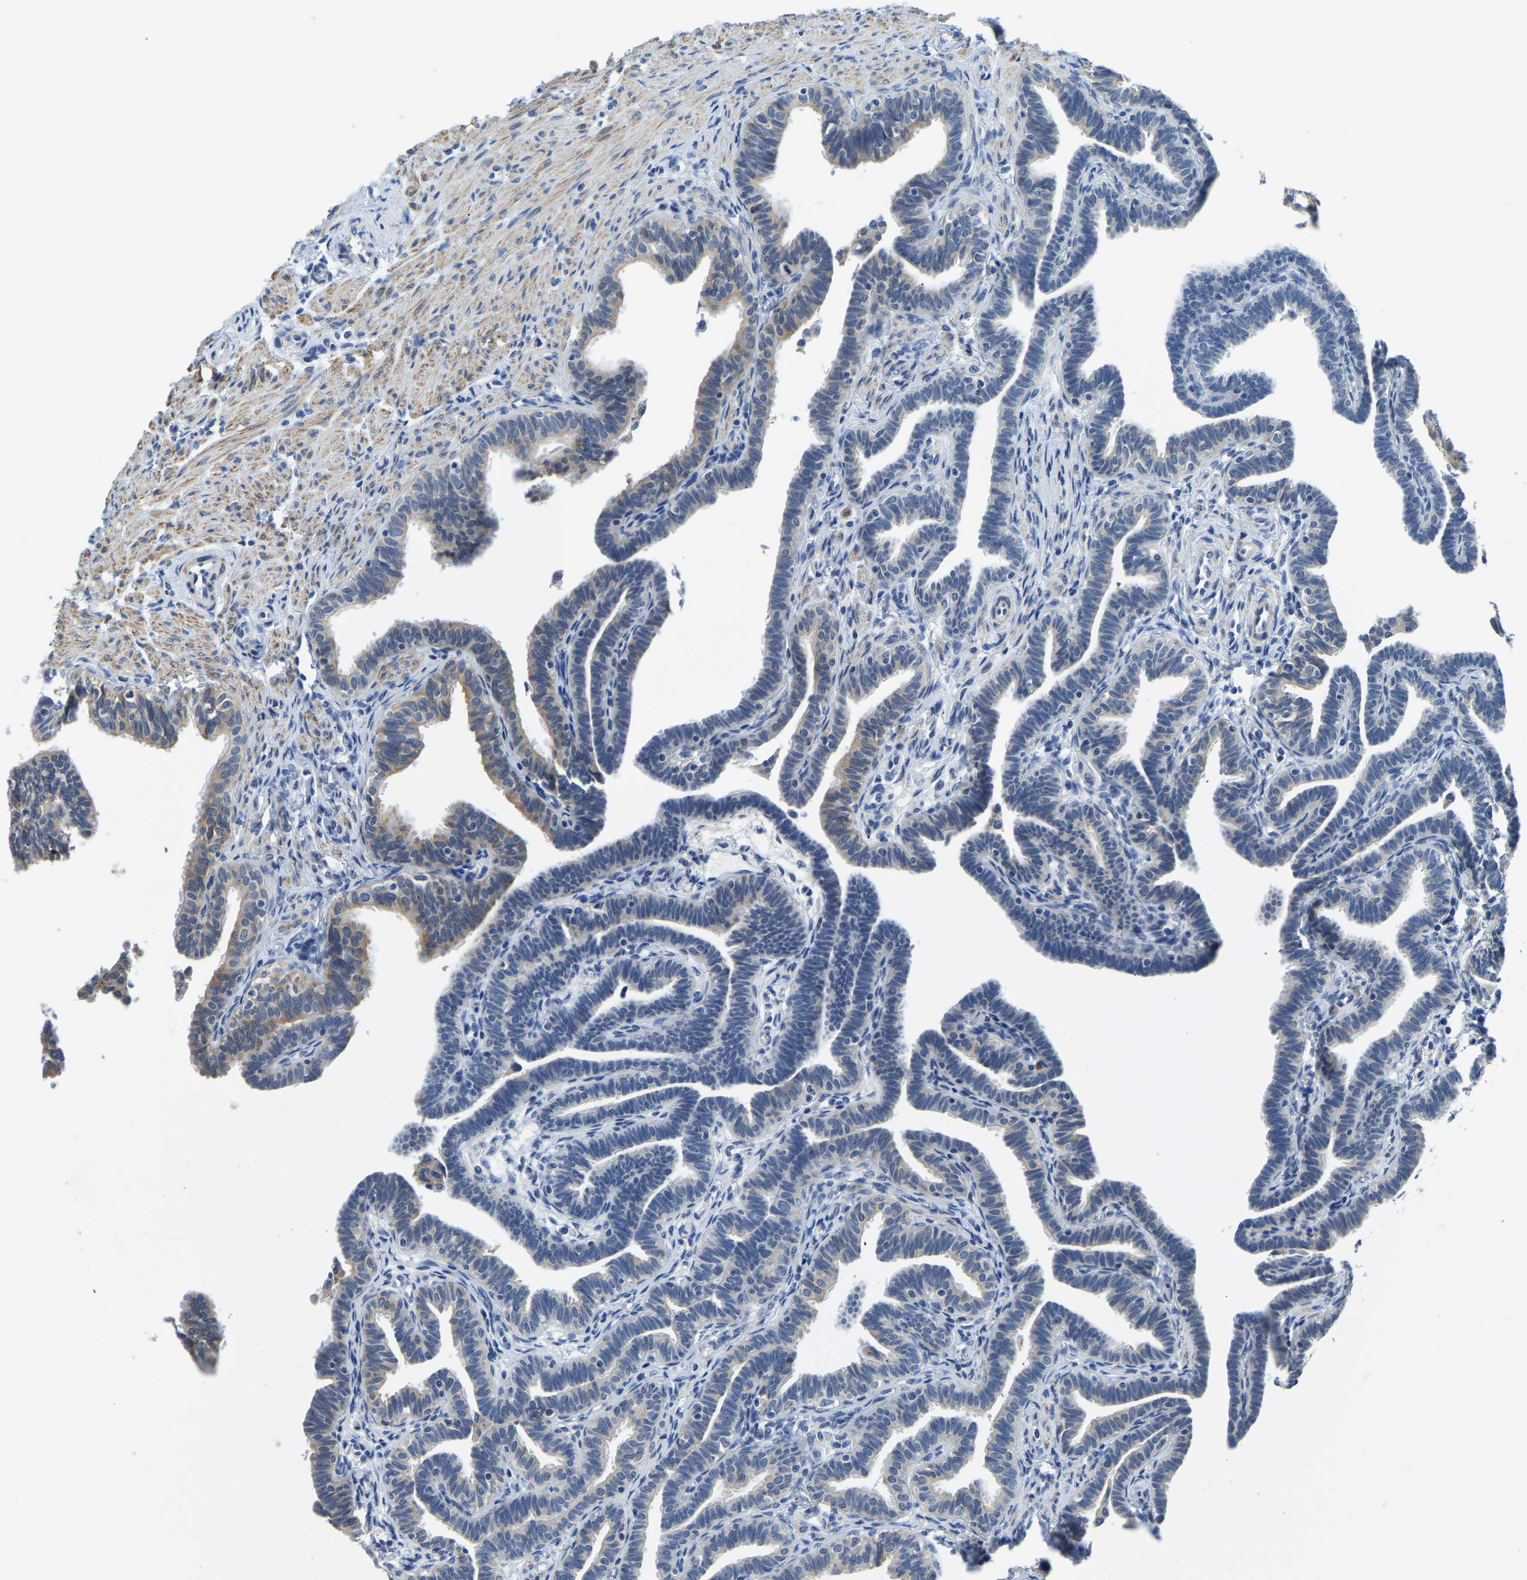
{"staining": {"intensity": "weak", "quantity": "<25%", "location": "cytoplasmic/membranous"}, "tissue": "fallopian tube", "cell_type": "Glandular cells", "image_type": "normal", "snomed": [{"axis": "morphology", "description": "Normal tissue, NOS"}, {"axis": "topography", "description": "Fallopian tube"}, {"axis": "topography", "description": "Ovary"}], "caption": "Fallopian tube stained for a protein using immunohistochemistry shows no positivity glandular cells.", "gene": "LIAS", "patient": {"sex": "female", "age": 23}}